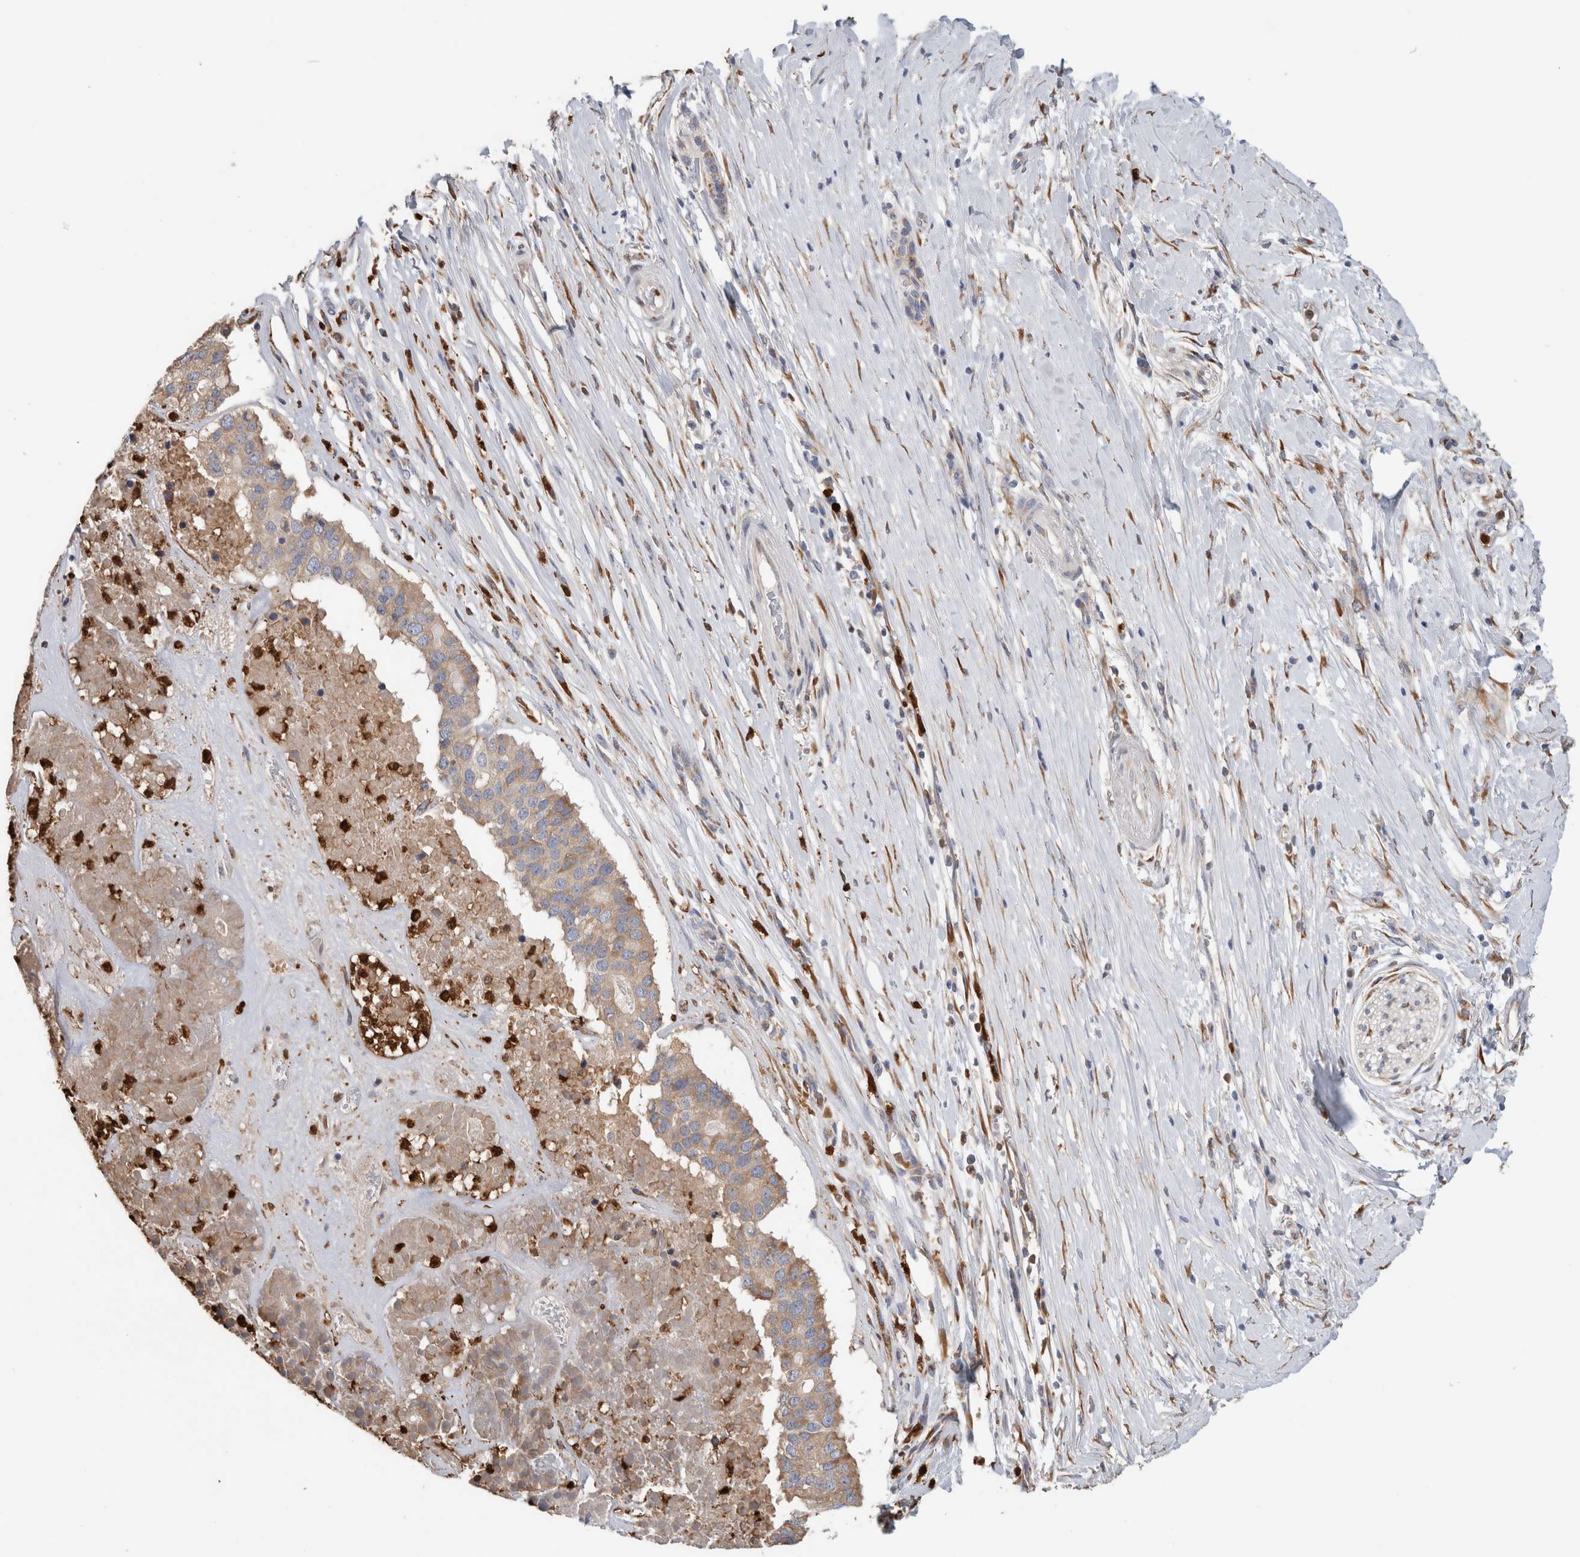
{"staining": {"intensity": "weak", "quantity": "25%-75%", "location": "cytoplasmic/membranous"}, "tissue": "pancreatic cancer", "cell_type": "Tumor cells", "image_type": "cancer", "snomed": [{"axis": "morphology", "description": "Adenocarcinoma, NOS"}, {"axis": "topography", "description": "Pancreas"}], "caption": "This is an image of IHC staining of pancreatic cancer (adenocarcinoma), which shows weak positivity in the cytoplasmic/membranous of tumor cells.", "gene": "P4HA1", "patient": {"sex": "male", "age": 50}}